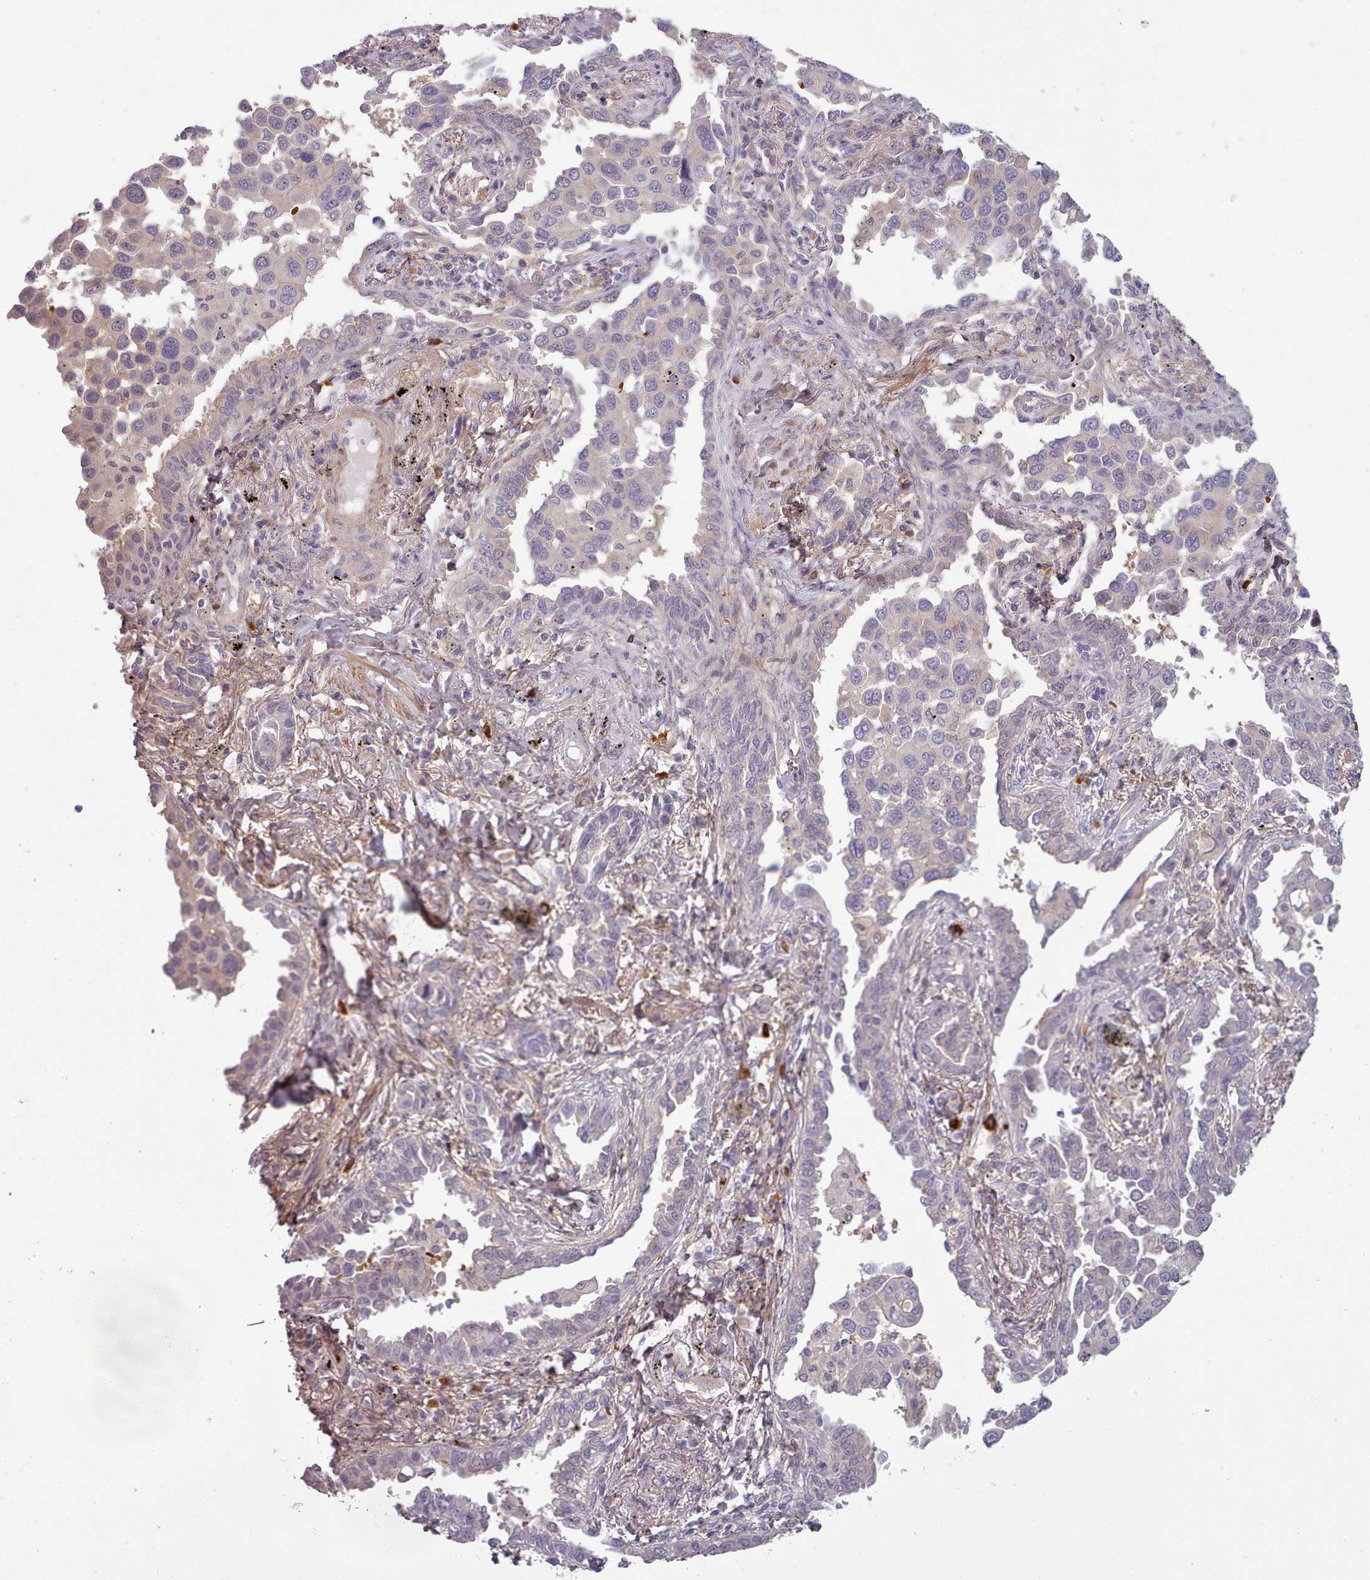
{"staining": {"intensity": "negative", "quantity": "none", "location": "none"}, "tissue": "lung cancer", "cell_type": "Tumor cells", "image_type": "cancer", "snomed": [{"axis": "morphology", "description": "Adenocarcinoma, NOS"}, {"axis": "topography", "description": "Lung"}], "caption": "Immunohistochemical staining of lung cancer (adenocarcinoma) exhibits no significant positivity in tumor cells.", "gene": "CLNS1A", "patient": {"sex": "male", "age": 67}}